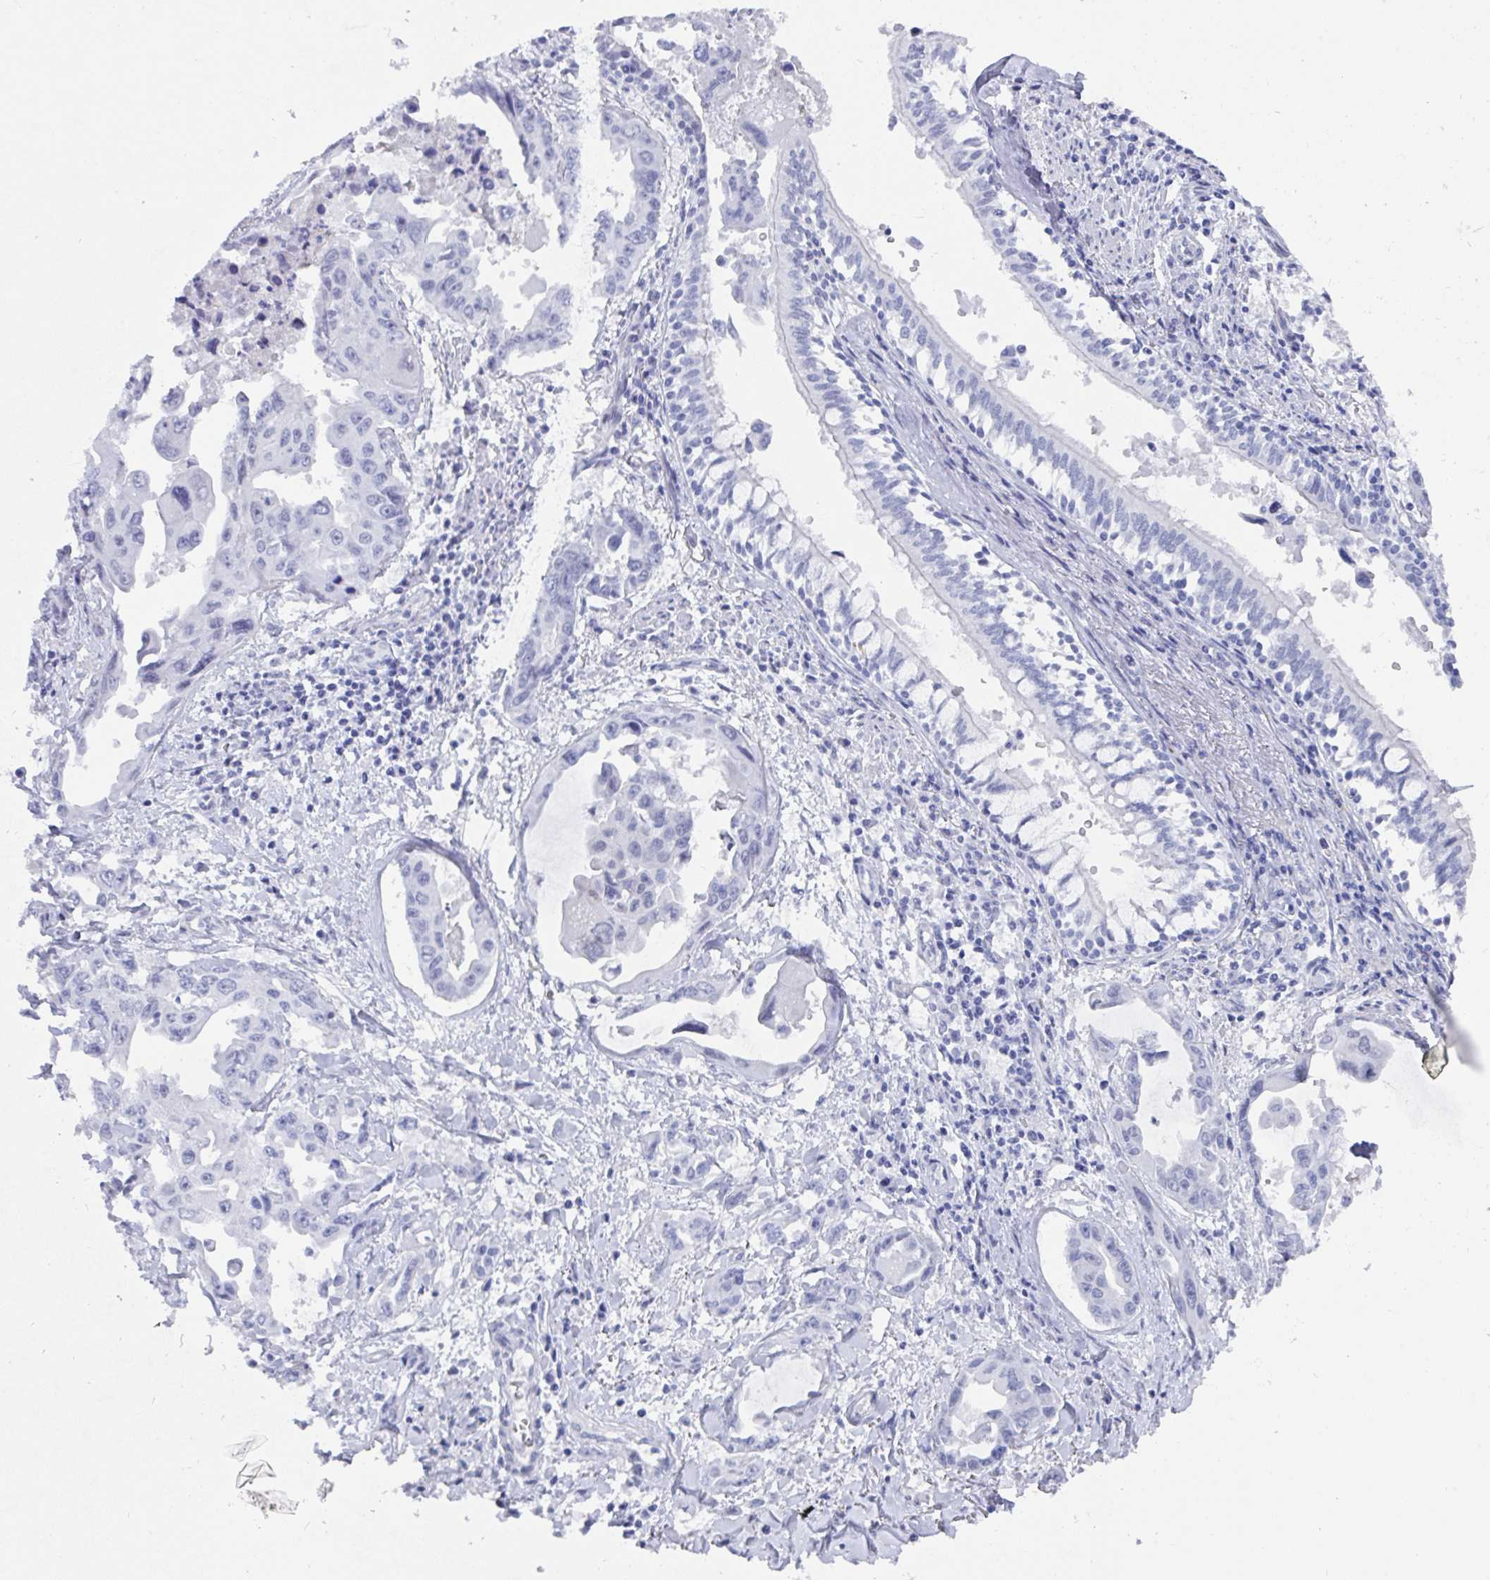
{"staining": {"intensity": "negative", "quantity": "none", "location": "none"}, "tissue": "lung cancer", "cell_type": "Tumor cells", "image_type": "cancer", "snomed": [{"axis": "morphology", "description": "Adenocarcinoma, NOS"}, {"axis": "topography", "description": "Lung"}], "caption": "This is a histopathology image of IHC staining of lung cancer (adenocarcinoma), which shows no staining in tumor cells.", "gene": "MFSD4A", "patient": {"sex": "male", "age": 64}}